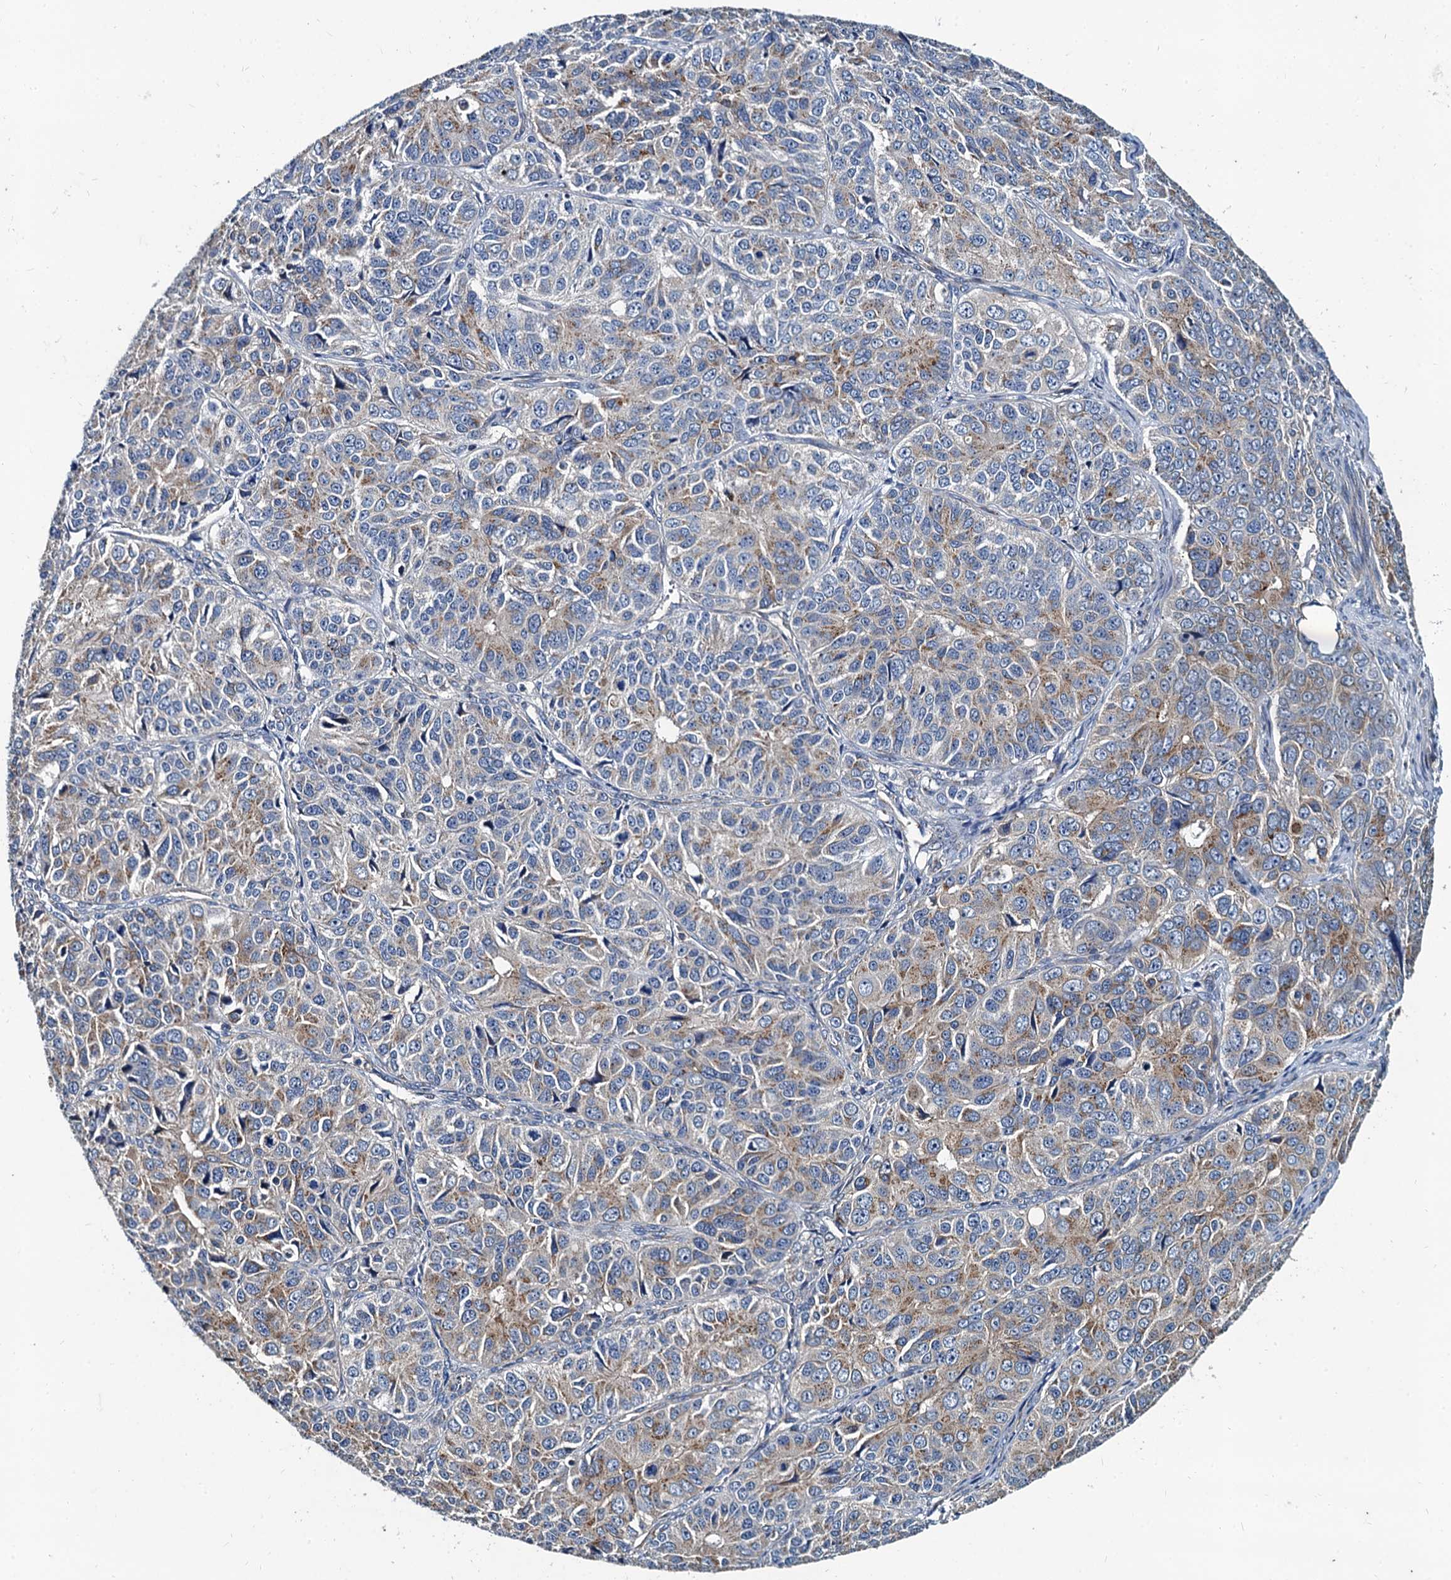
{"staining": {"intensity": "weak", "quantity": "25%-75%", "location": "cytoplasmic/membranous"}, "tissue": "ovarian cancer", "cell_type": "Tumor cells", "image_type": "cancer", "snomed": [{"axis": "morphology", "description": "Carcinoma, endometroid"}, {"axis": "topography", "description": "Ovary"}], "caption": "Weak cytoplasmic/membranous protein expression is present in about 25%-75% of tumor cells in ovarian endometroid carcinoma.", "gene": "NGRN", "patient": {"sex": "female", "age": 51}}